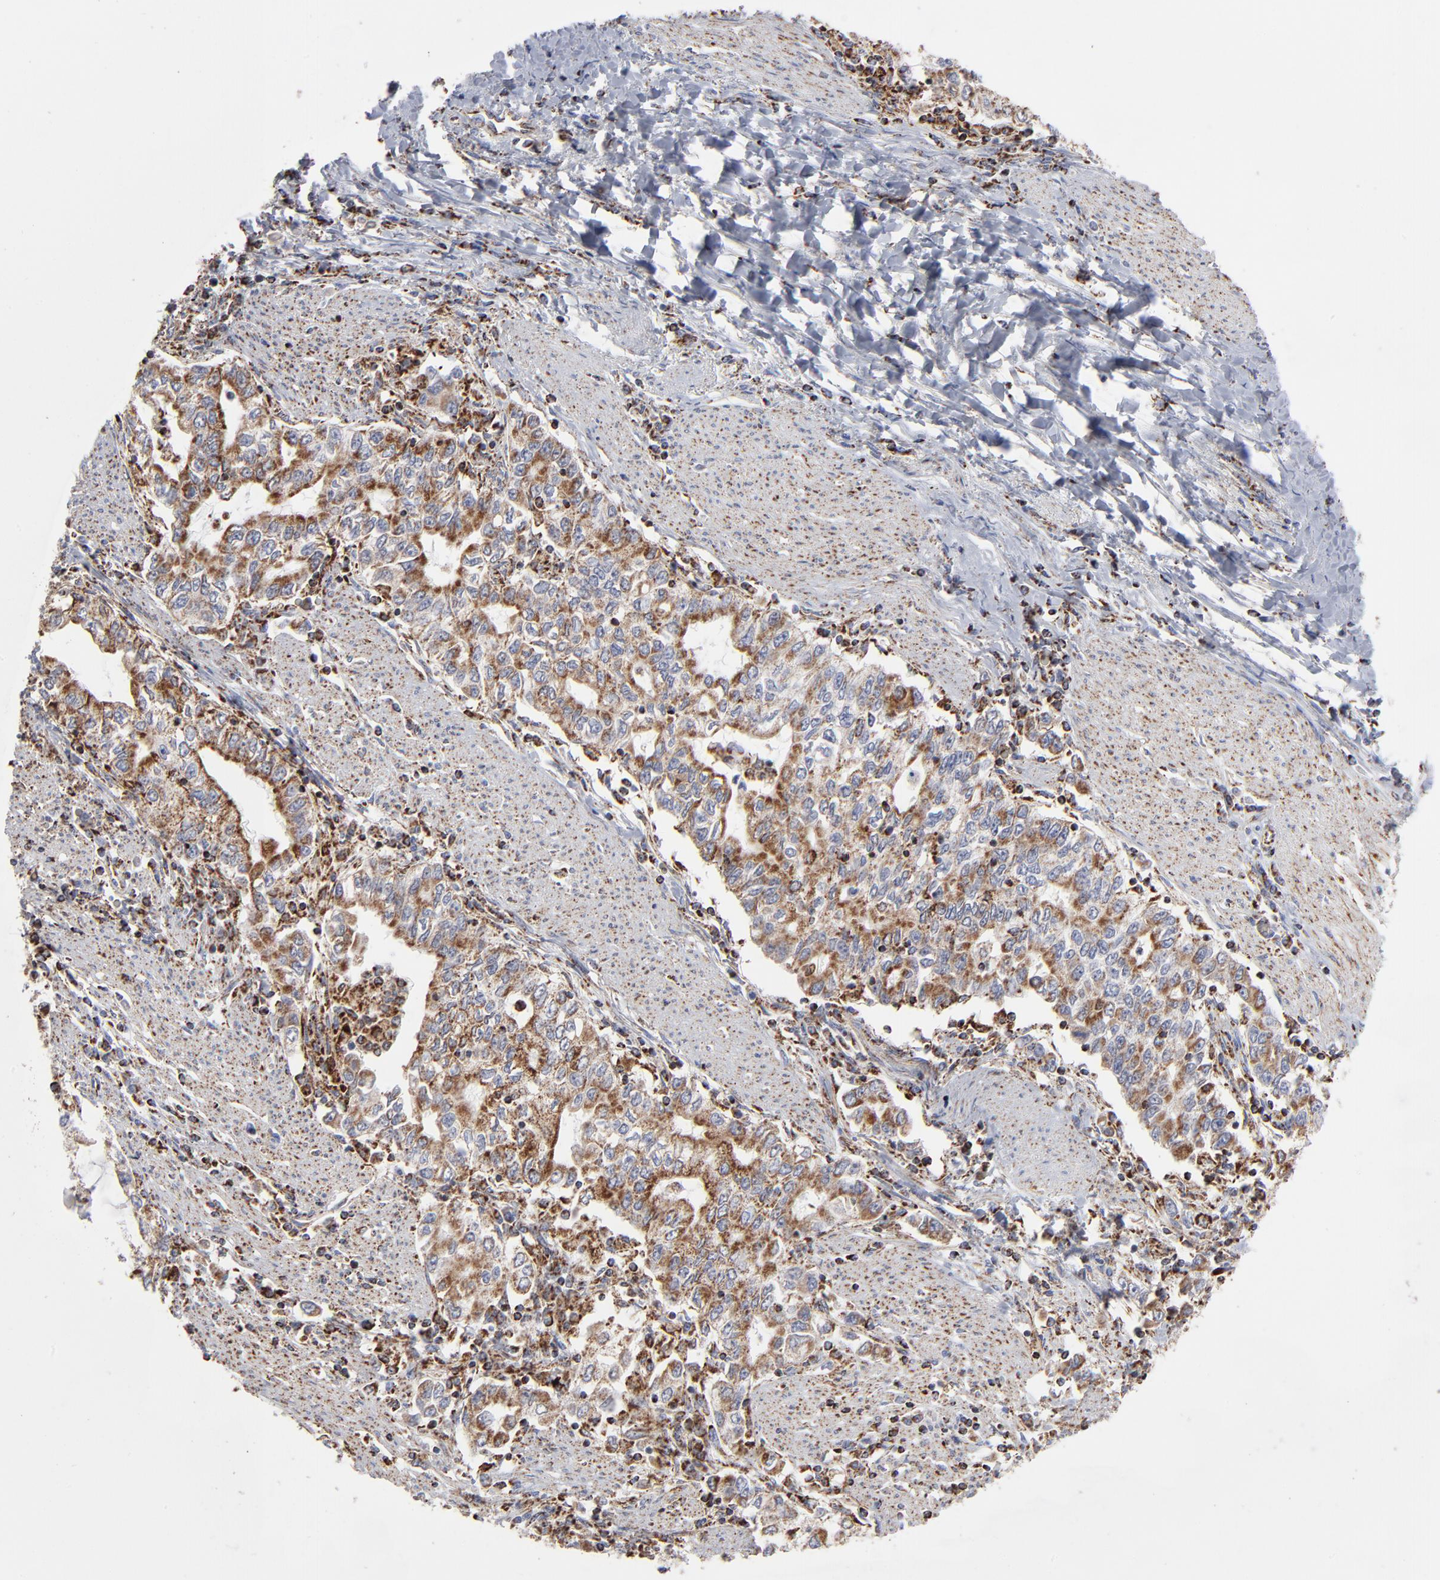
{"staining": {"intensity": "strong", "quantity": ">75%", "location": "cytoplasmic/membranous"}, "tissue": "stomach cancer", "cell_type": "Tumor cells", "image_type": "cancer", "snomed": [{"axis": "morphology", "description": "Adenocarcinoma, NOS"}, {"axis": "topography", "description": "Stomach, lower"}], "caption": "Protein expression analysis of stomach cancer shows strong cytoplasmic/membranous positivity in approximately >75% of tumor cells.", "gene": "ASB3", "patient": {"sex": "female", "age": 72}}